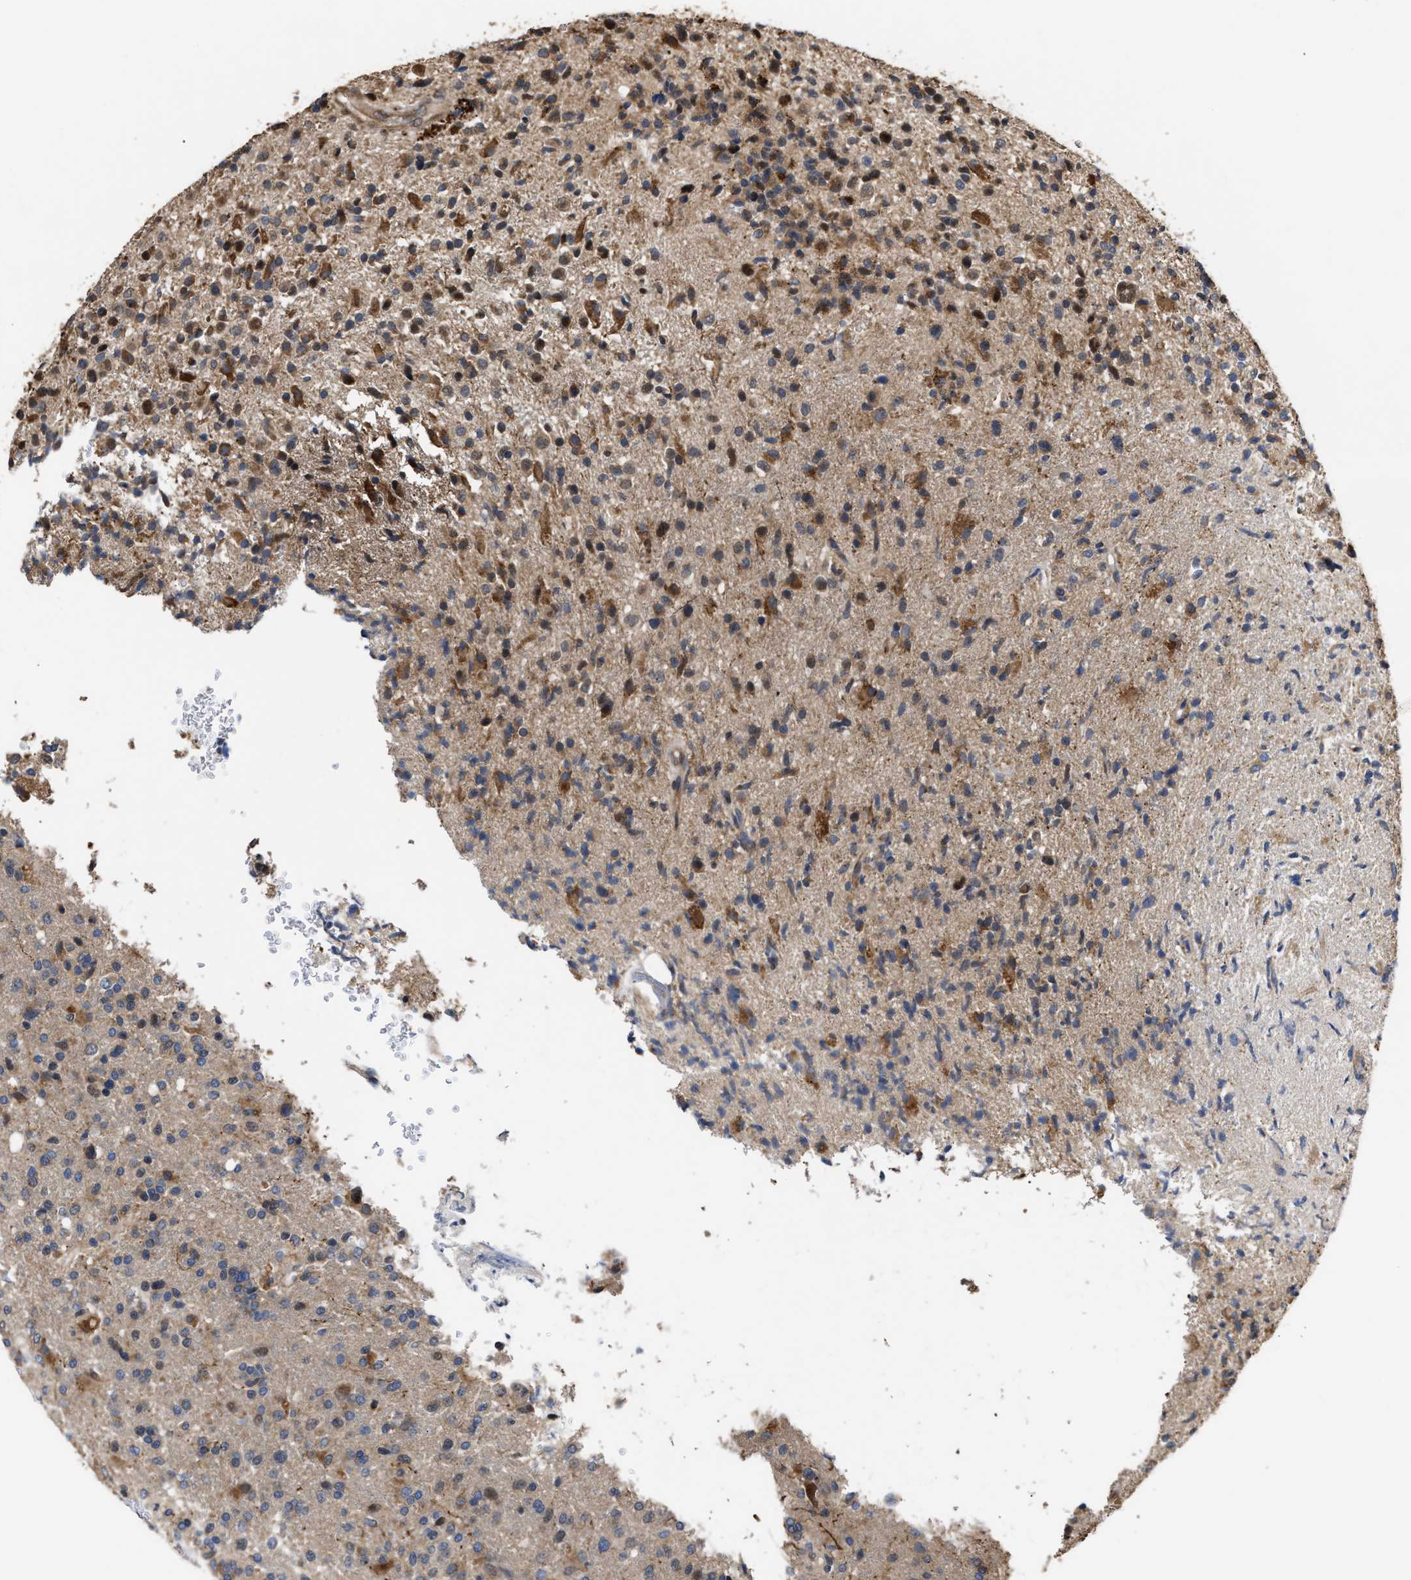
{"staining": {"intensity": "moderate", "quantity": "<25%", "location": "cytoplasmic/membranous"}, "tissue": "glioma", "cell_type": "Tumor cells", "image_type": "cancer", "snomed": [{"axis": "morphology", "description": "Glioma, malignant, High grade"}, {"axis": "topography", "description": "Brain"}], "caption": "Immunohistochemical staining of human glioma reveals low levels of moderate cytoplasmic/membranous staining in approximately <25% of tumor cells. The staining was performed using DAB to visualize the protein expression in brown, while the nuclei were stained in blue with hematoxylin (Magnification: 20x).", "gene": "GOSR1", "patient": {"sex": "male", "age": 72}}